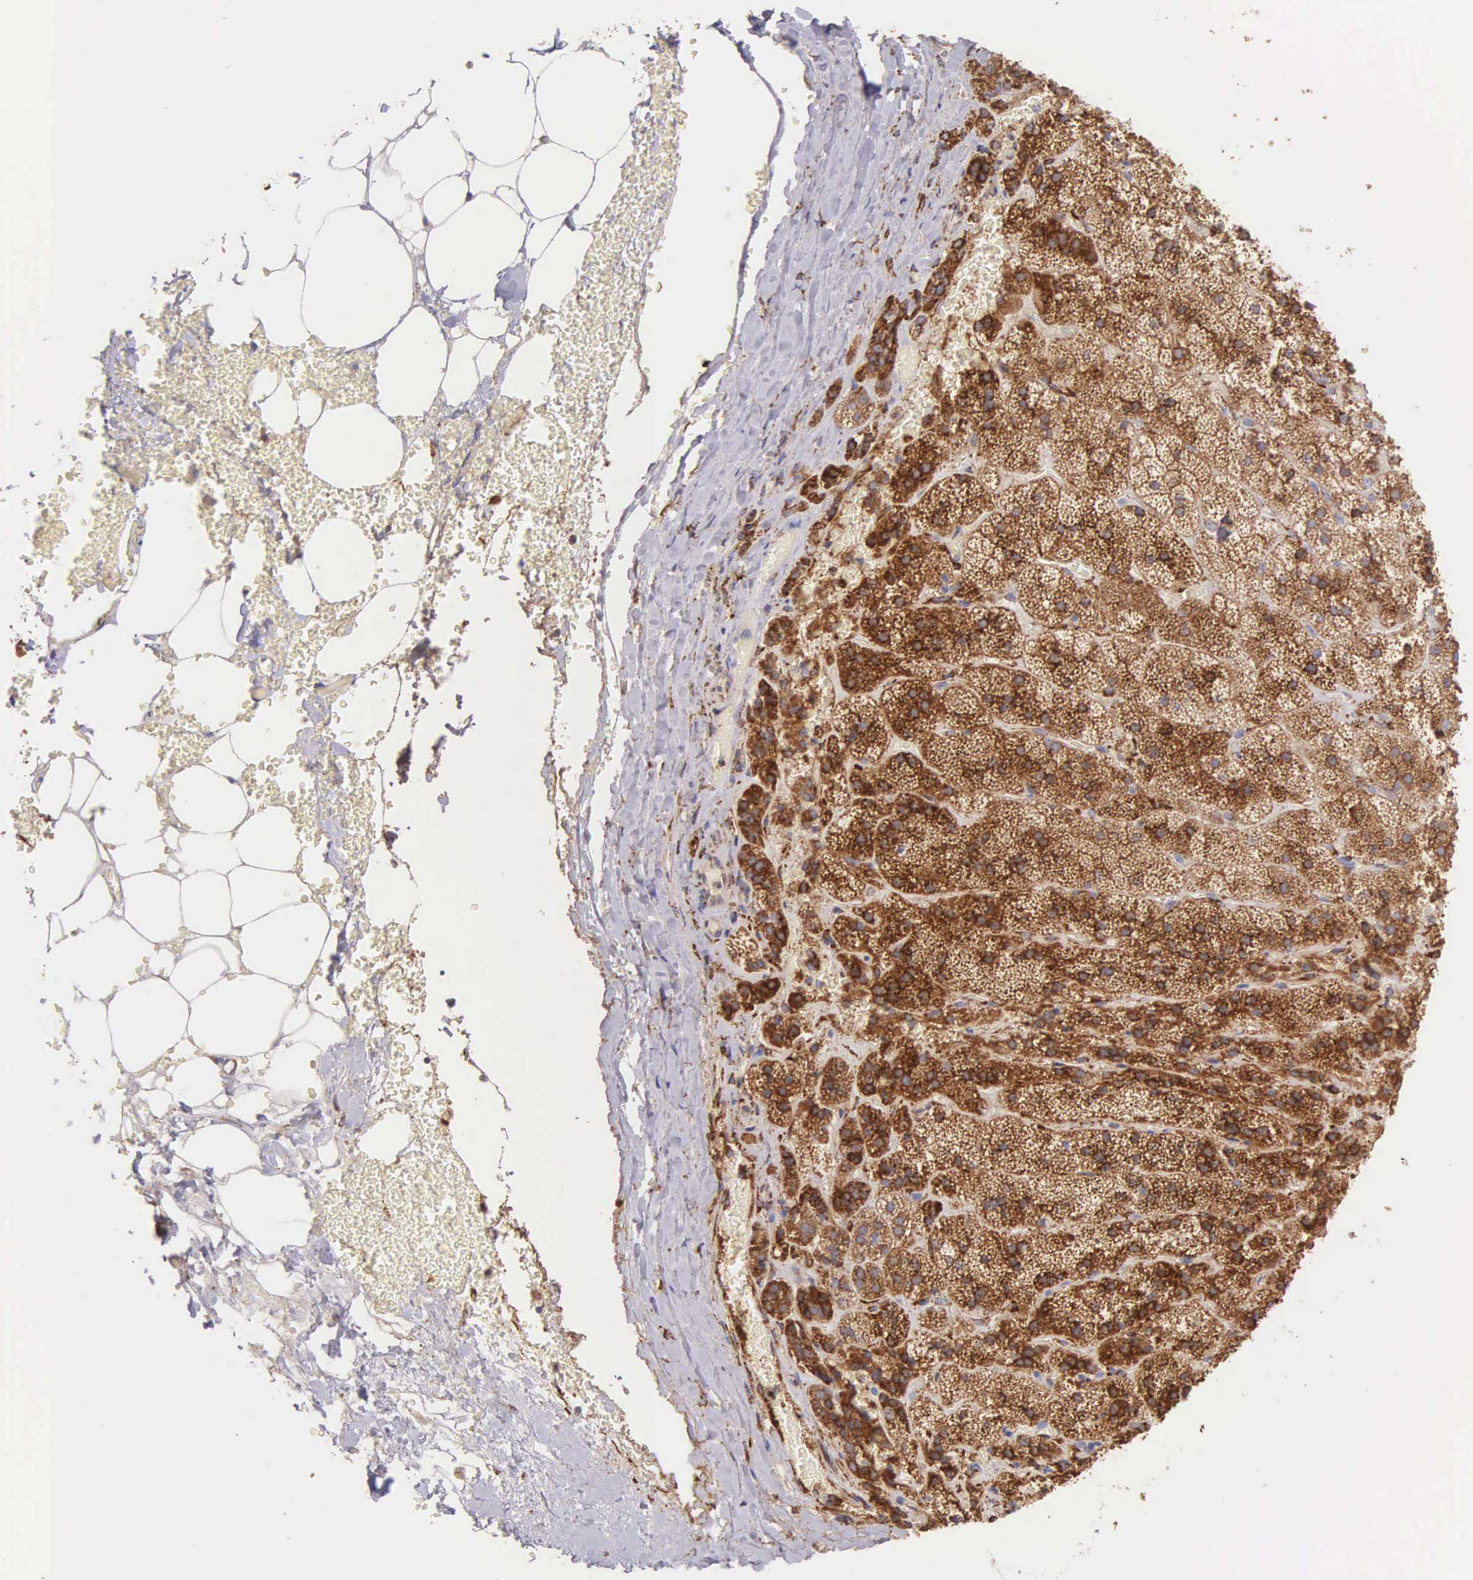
{"staining": {"intensity": "strong", "quantity": ">75%", "location": "cytoplasmic/membranous"}, "tissue": "adrenal gland", "cell_type": "Glandular cells", "image_type": "normal", "snomed": [{"axis": "morphology", "description": "Normal tissue, NOS"}, {"axis": "topography", "description": "Adrenal gland"}], "caption": "Immunohistochemistry (IHC) image of benign adrenal gland: human adrenal gland stained using immunohistochemistry (IHC) displays high levels of strong protein expression localized specifically in the cytoplasmic/membranous of glandular cells, appearing as a cytoplasmic/membranous brown color.", "gene": "CKAP4", "patient": {"sex": "male", "age": 57}}